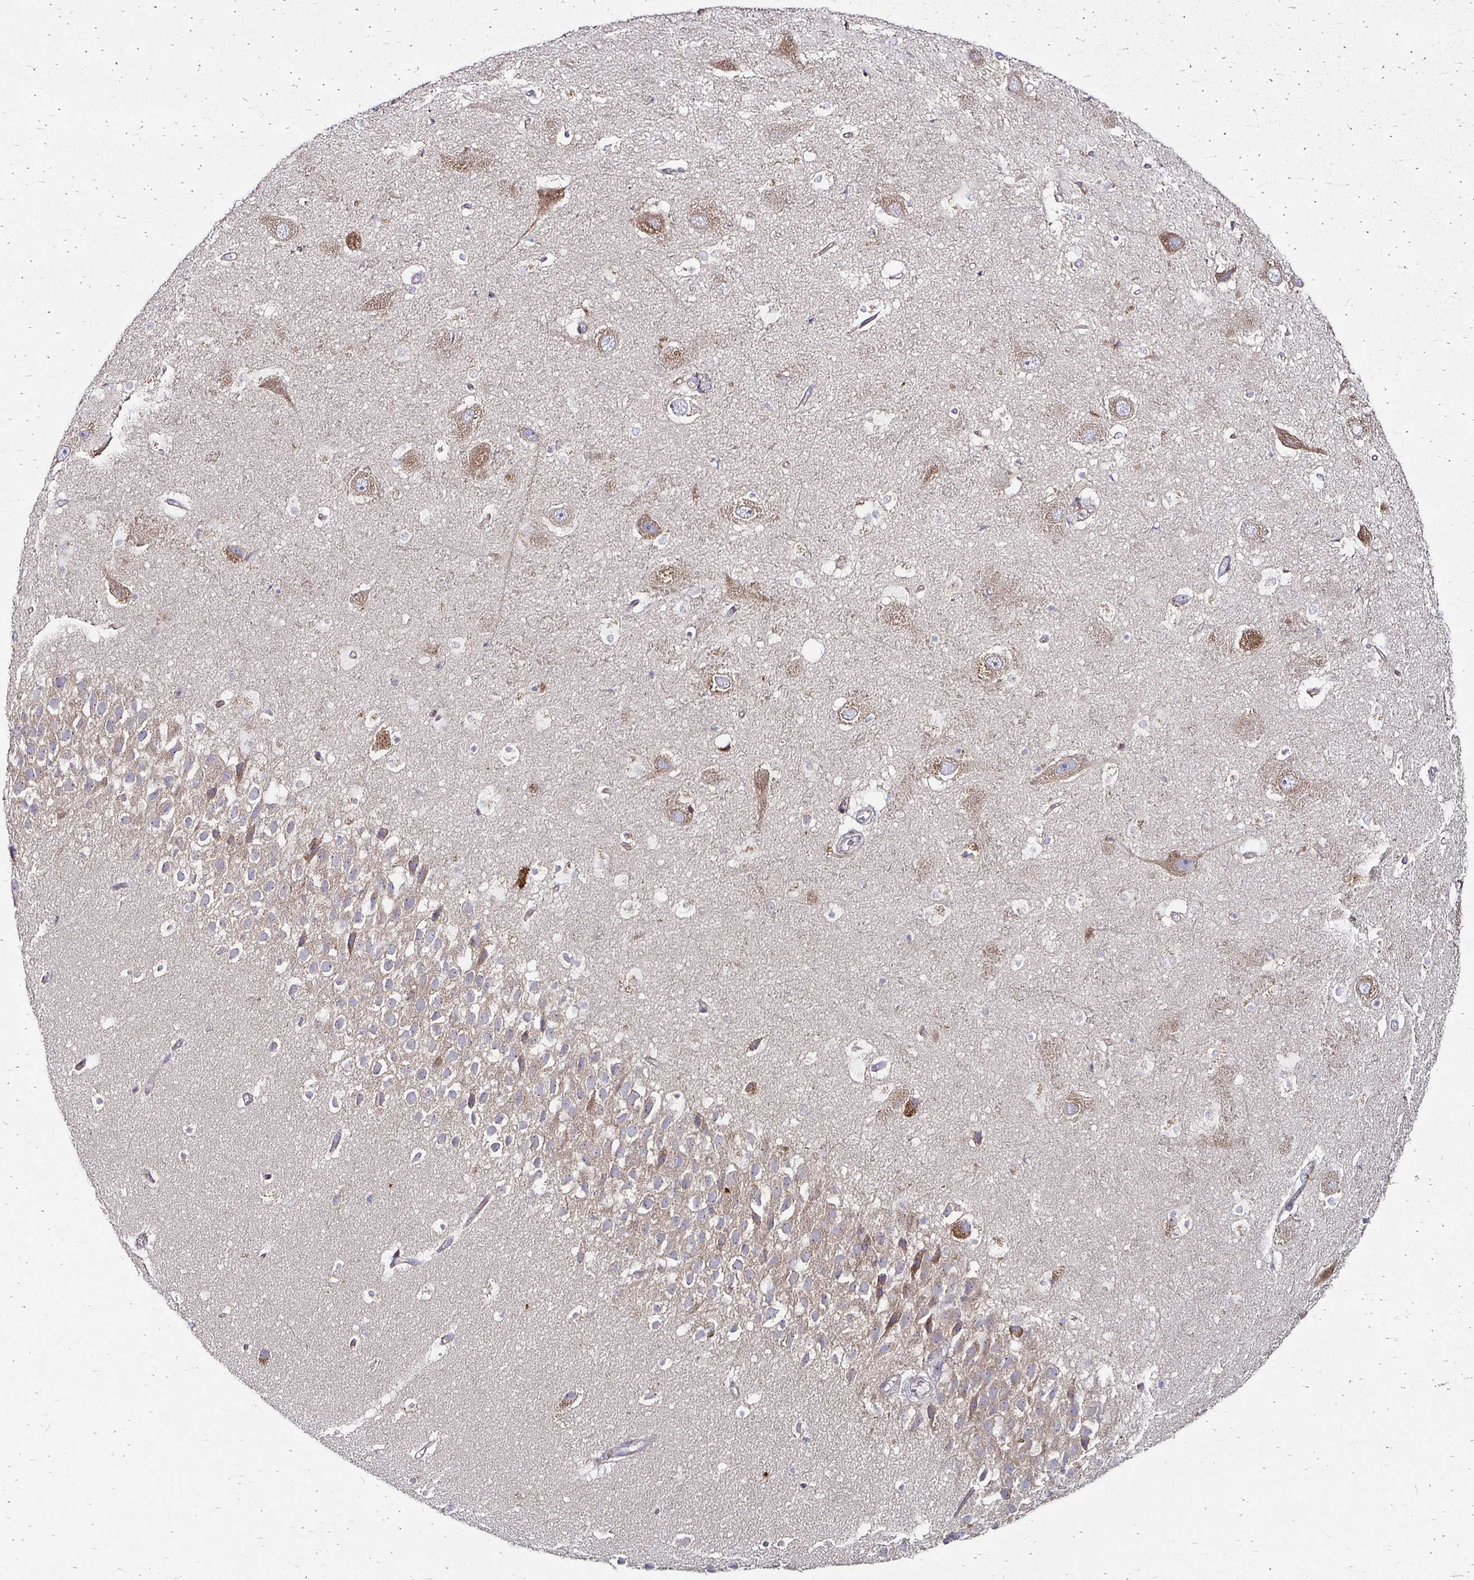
{"staining": {"intensity": "negative", "quantity": "none", "location": "none"}, "tissue": "hippocampus", "cell_type": "Glial cells", "image_type": "normal", "snomed": [{"axis": "morphology", "description": "Normal tissue, NOS"}, {"axis": "topography", "description": "Hippocampus"}], "caption": "Immunohistochemical staining of normal human hippocampus displays no significant expression in glial cells. (DAB (3,3'-diaminobenzidine) immunohistochemistry visualized using brightfield microscopy, high magnification).", "gene": "NCSTN", "patient": {"sex": "male", "age": 26}}